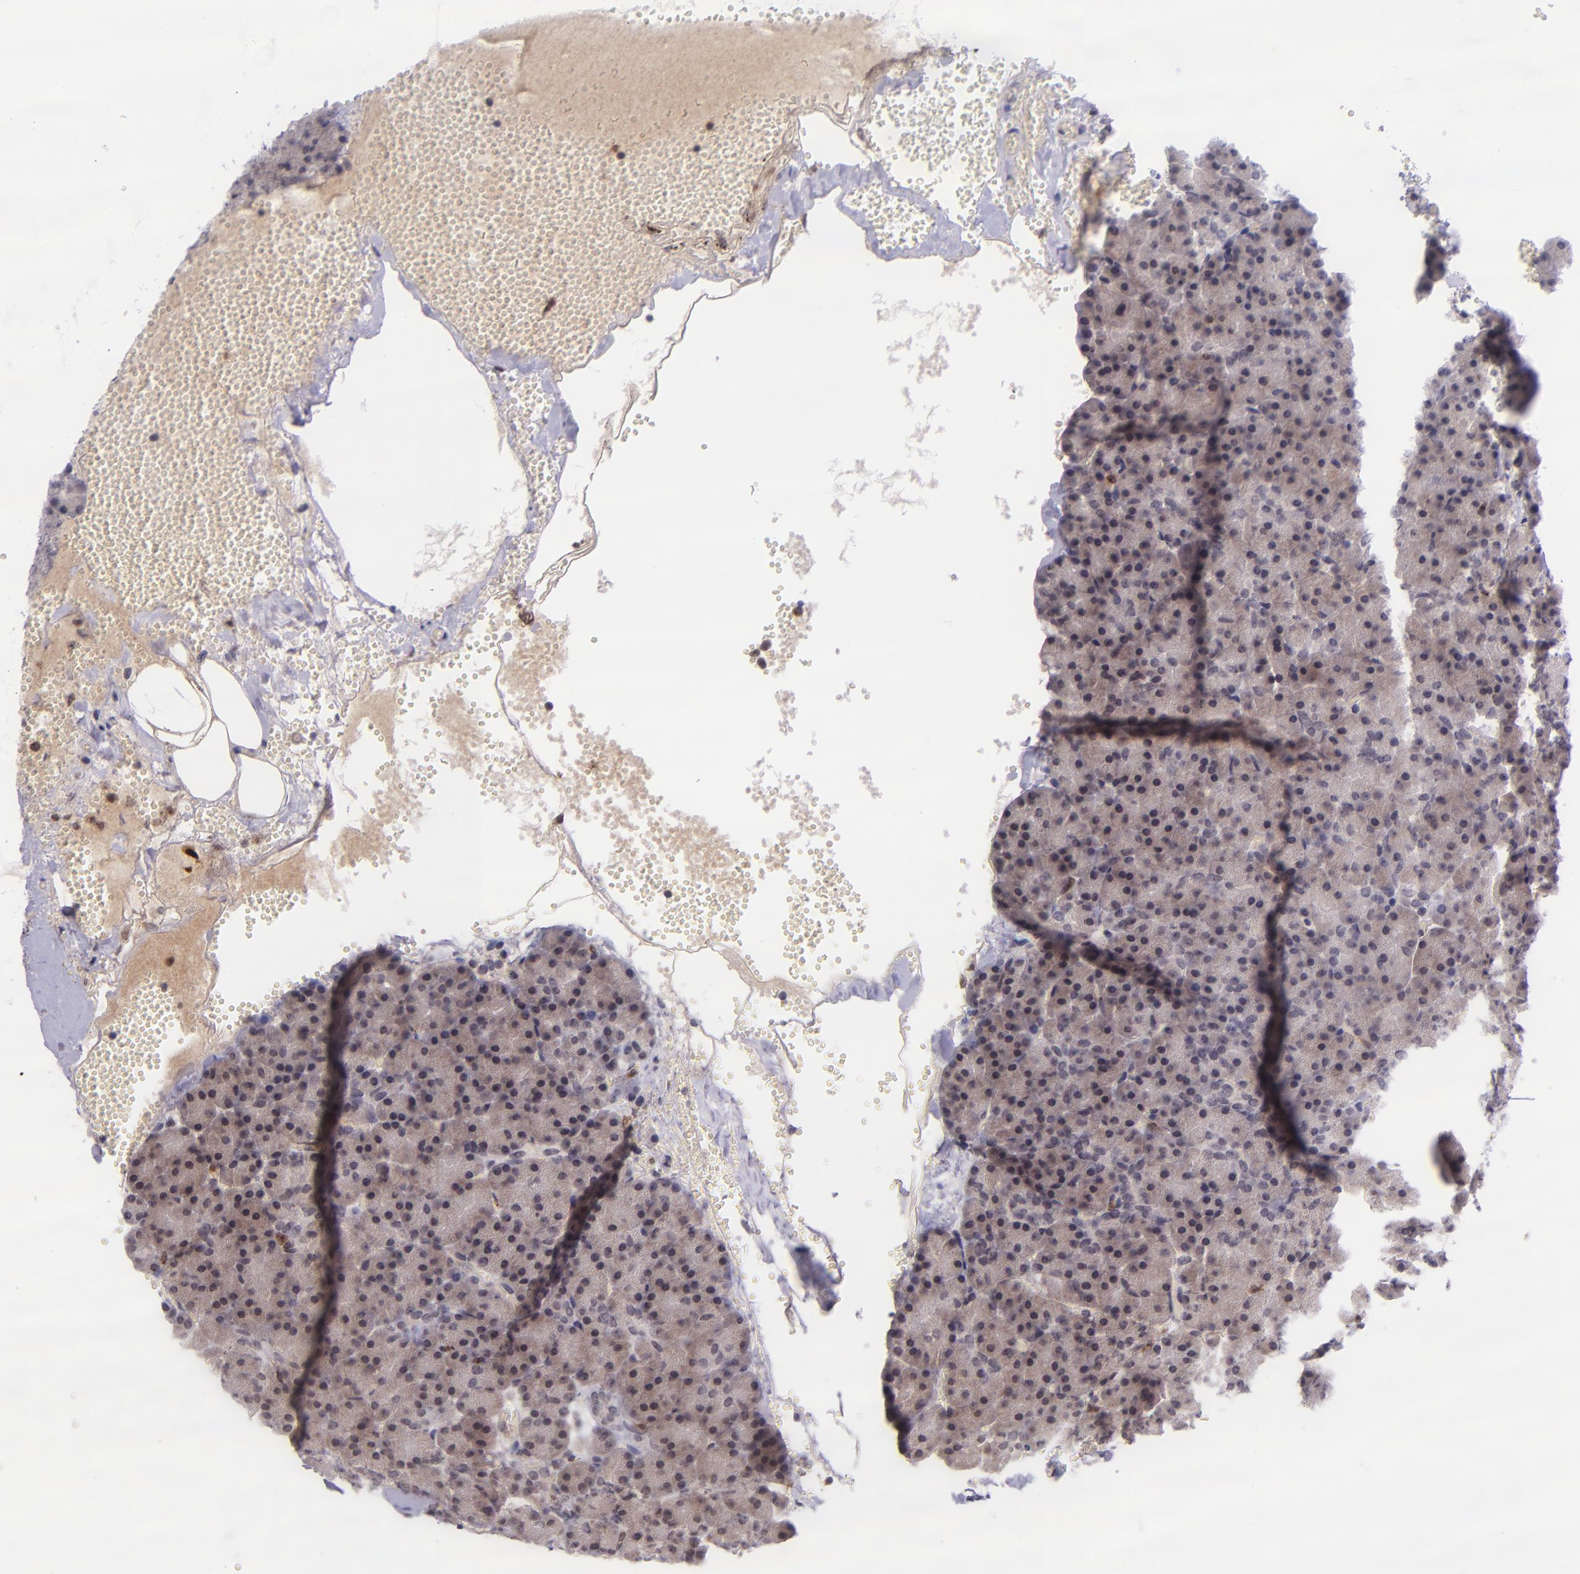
{"staining": {"intensity": "weak", "quantity": "25%-75%", "location": "cytoplasmic/membranous"}, "tissue": "pancreas", "cell_type": "Exocrine glandular cells", "image_type": "normal", "snomed": [{"axis": "morphology", "description": "Normal tissue, NOS"}, {"axis": "topography", "description": "Pancreas"}], "caption": "Immunohistochemistry (IHC) of benign human pancreas shows low levels of weak cytoplasmic/membranous positivity in approximately 25%-75% of exocrine glandular cells. The protein is stained brown, and the nuclei are stained in blue (DAB (3,3'-diaminobenzidine) IHC with brightfield microscopy, high magnification).", "gene": "SELL", "patient": {"sex": "female", "age": 35}}